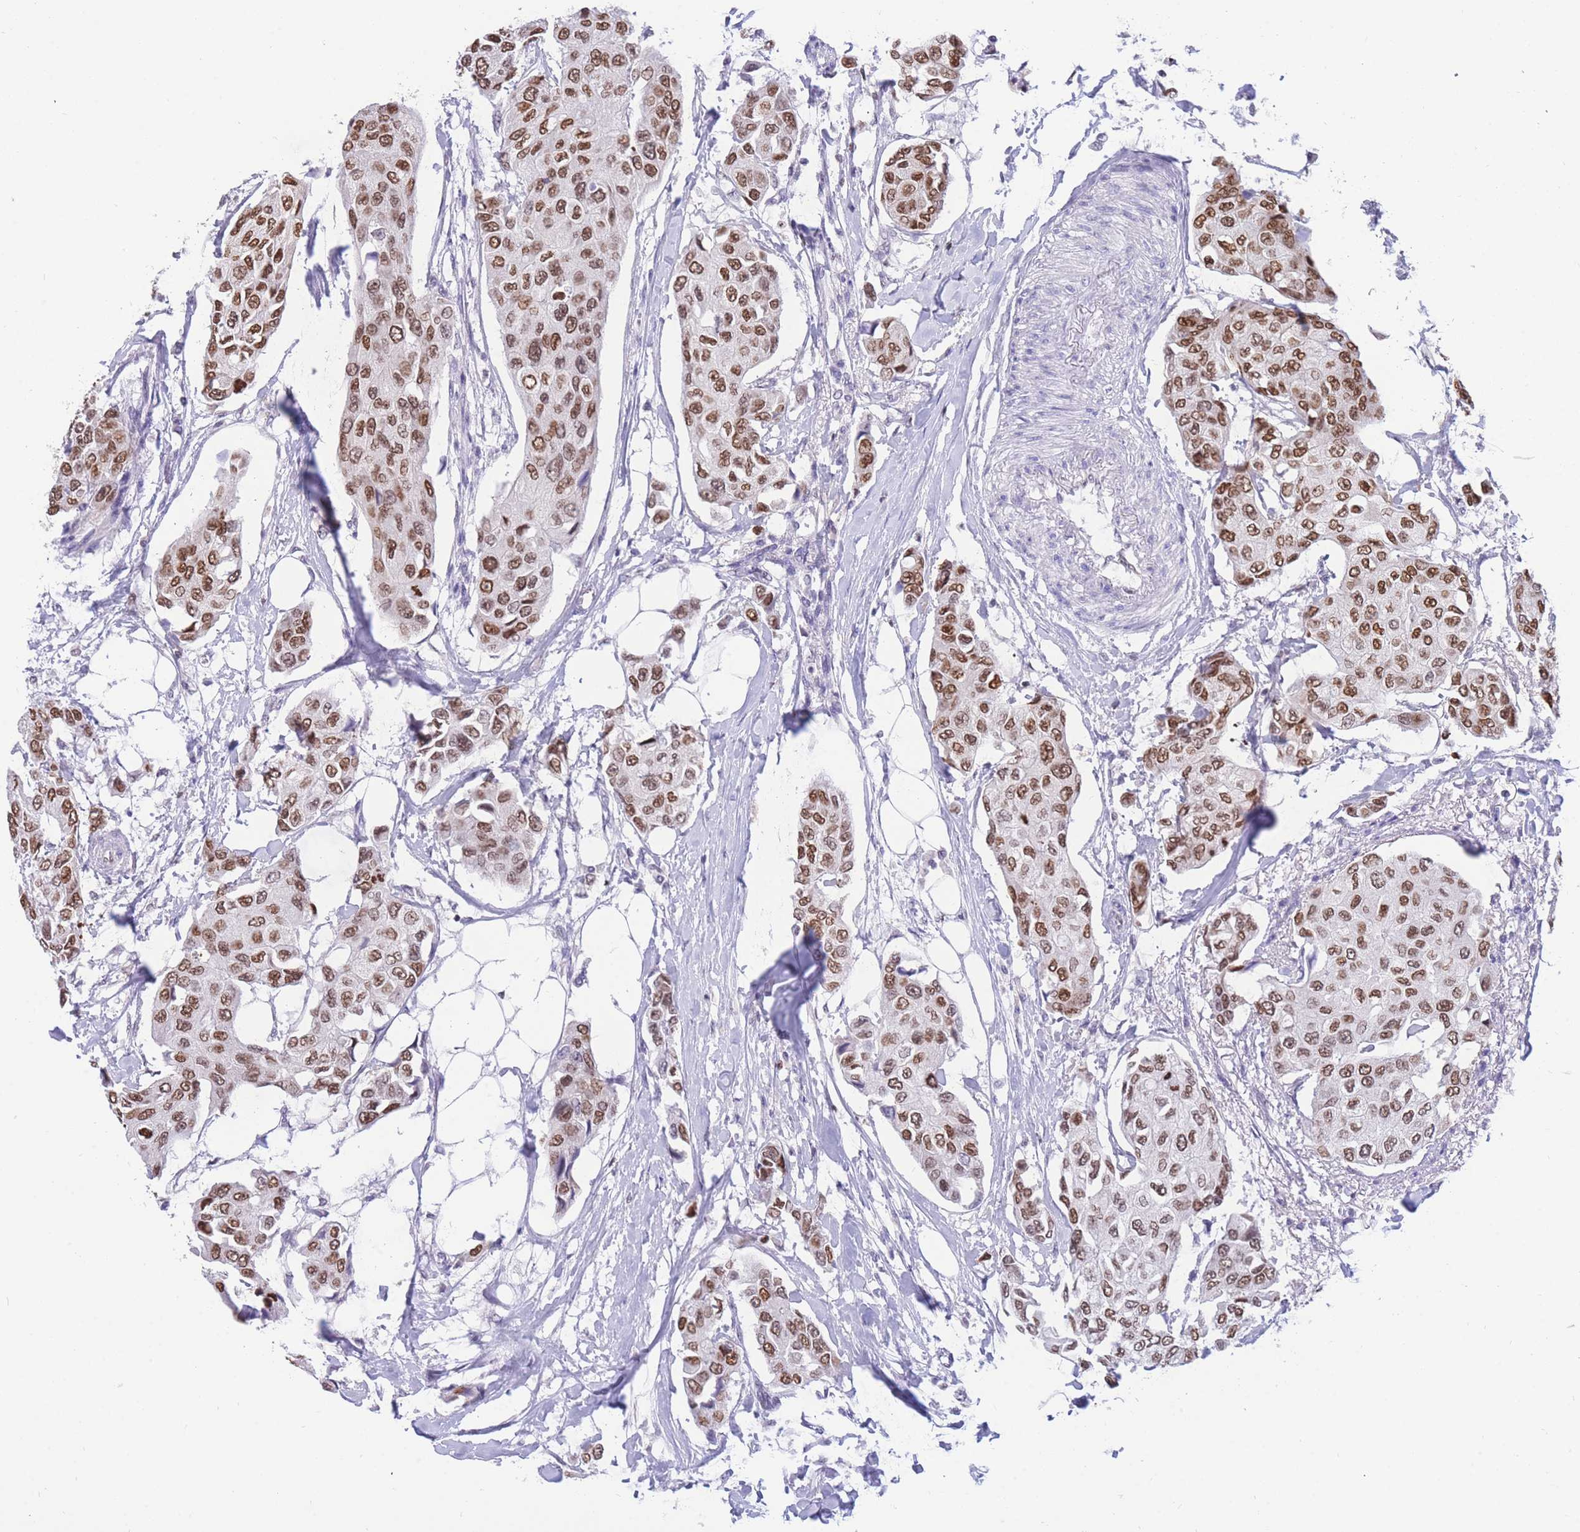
{"staining": {"intensity": "moderate", "quantity": ">75%", "location": "nuclear"}, "tissue": "breast cancer", "cell_type": "Tumor cells", "image_type": "cancer", "snomed": [{"axis": "morphology", "description": "Duct carcinoma"}, {"axis": "topography", "description": "Breast"}], "caption": "Immunohistochemistry (IHC) histopathology image of human breast cancer stained for a protein (brown), which reveals medium levels of moderate nuclear expression in about >75% of tumor cells.", "gene": "HMGN1", "patient": {"sex": "female", "age": 80}}